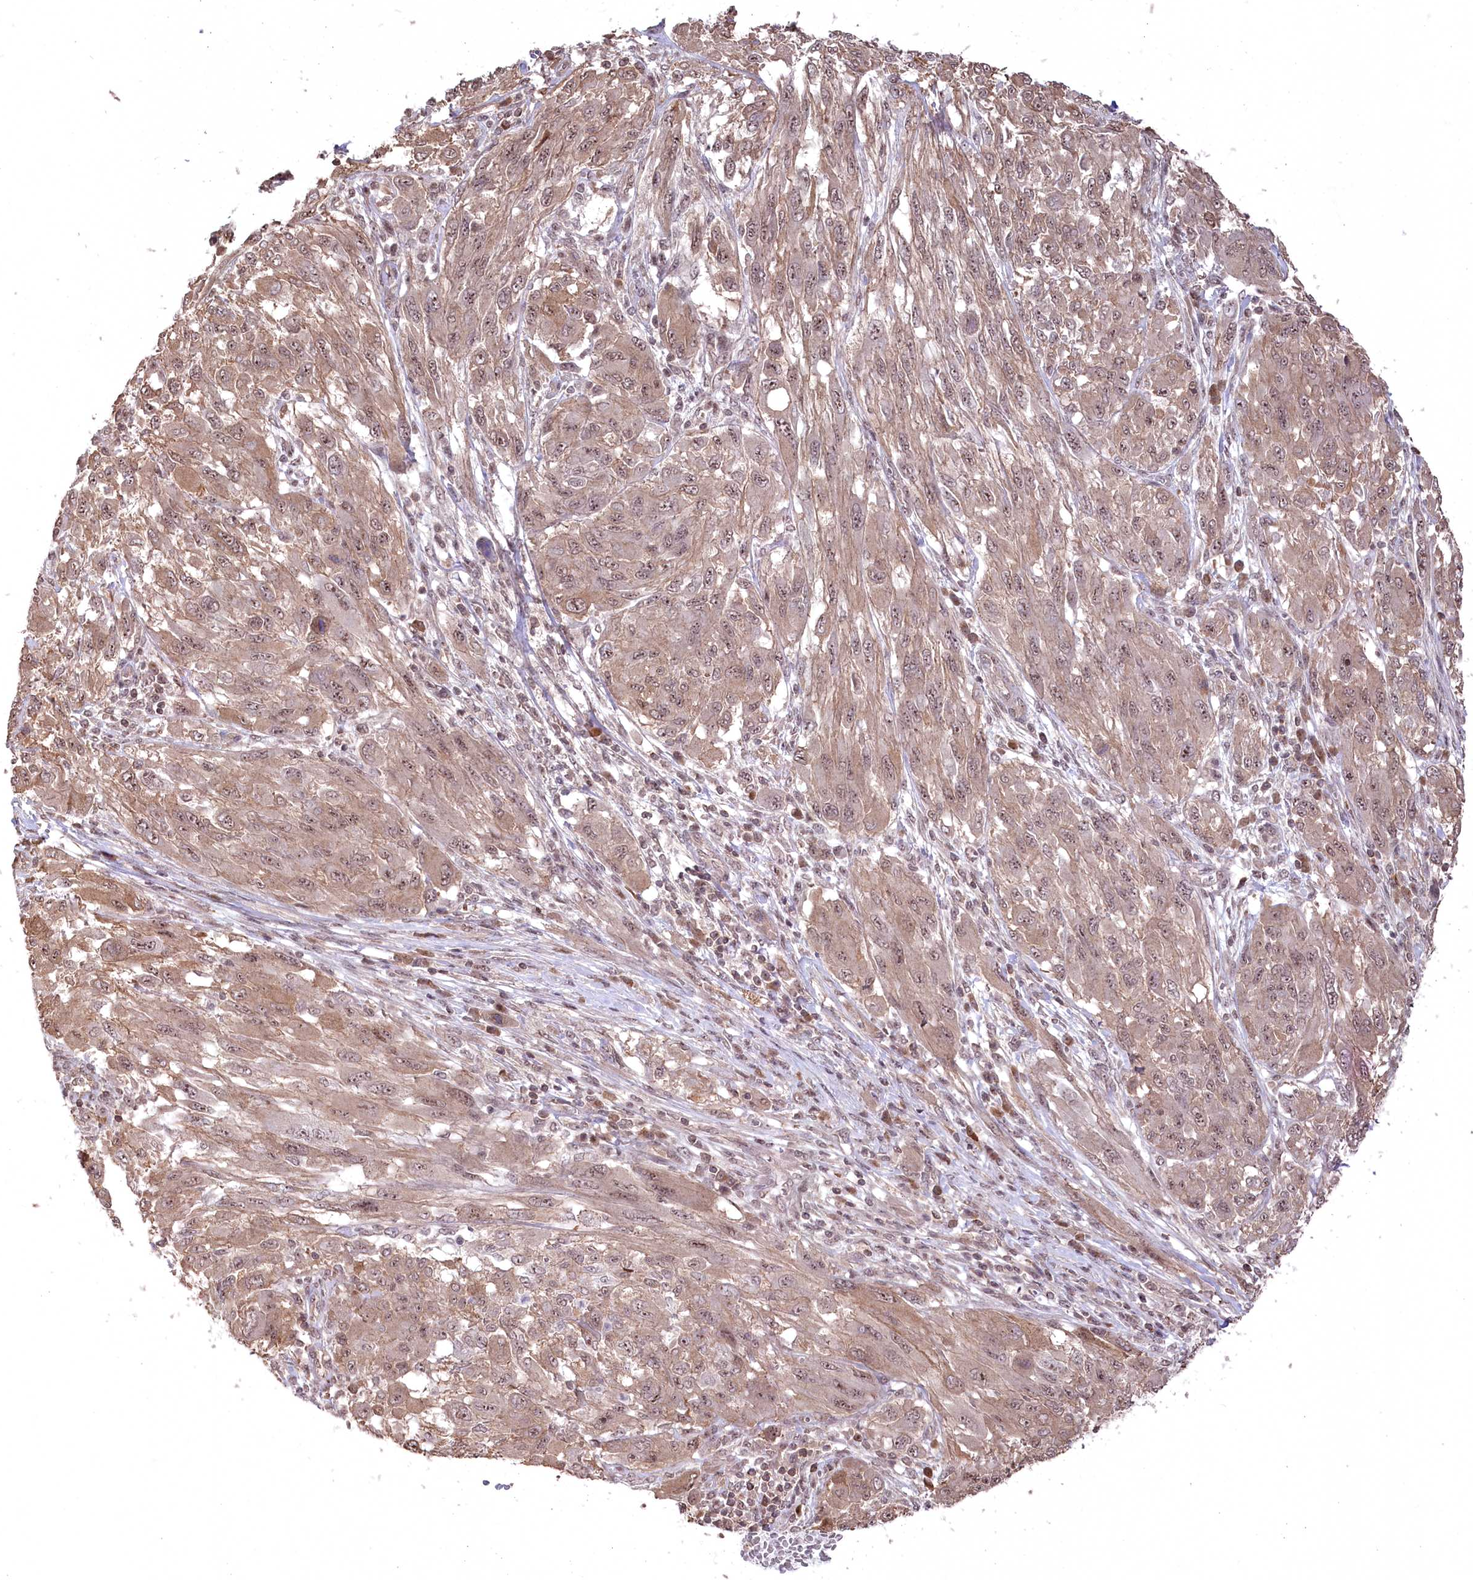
{"staining": {"intensity": "moderate", "quantity": ">75%", "location": "cytoplasmic/membranous,nuclear"}, "tissue": "melanoma", "cell_type": "Tumor cells", "image_type": "cancer", "snomed": [{"axis": "morphology", "description": "Malignant melanoma, NOS"}, {"axis": "topography", "description": "Skin"}], "caption": "Brown immunohistochemical staining in human malignant melanoma shows moderate cytoplasmic/membranous and nuclear staining in about >75% of tumor cells.", "gene": "CCSER2", "patient": {"sex": "female", "age": 91}}